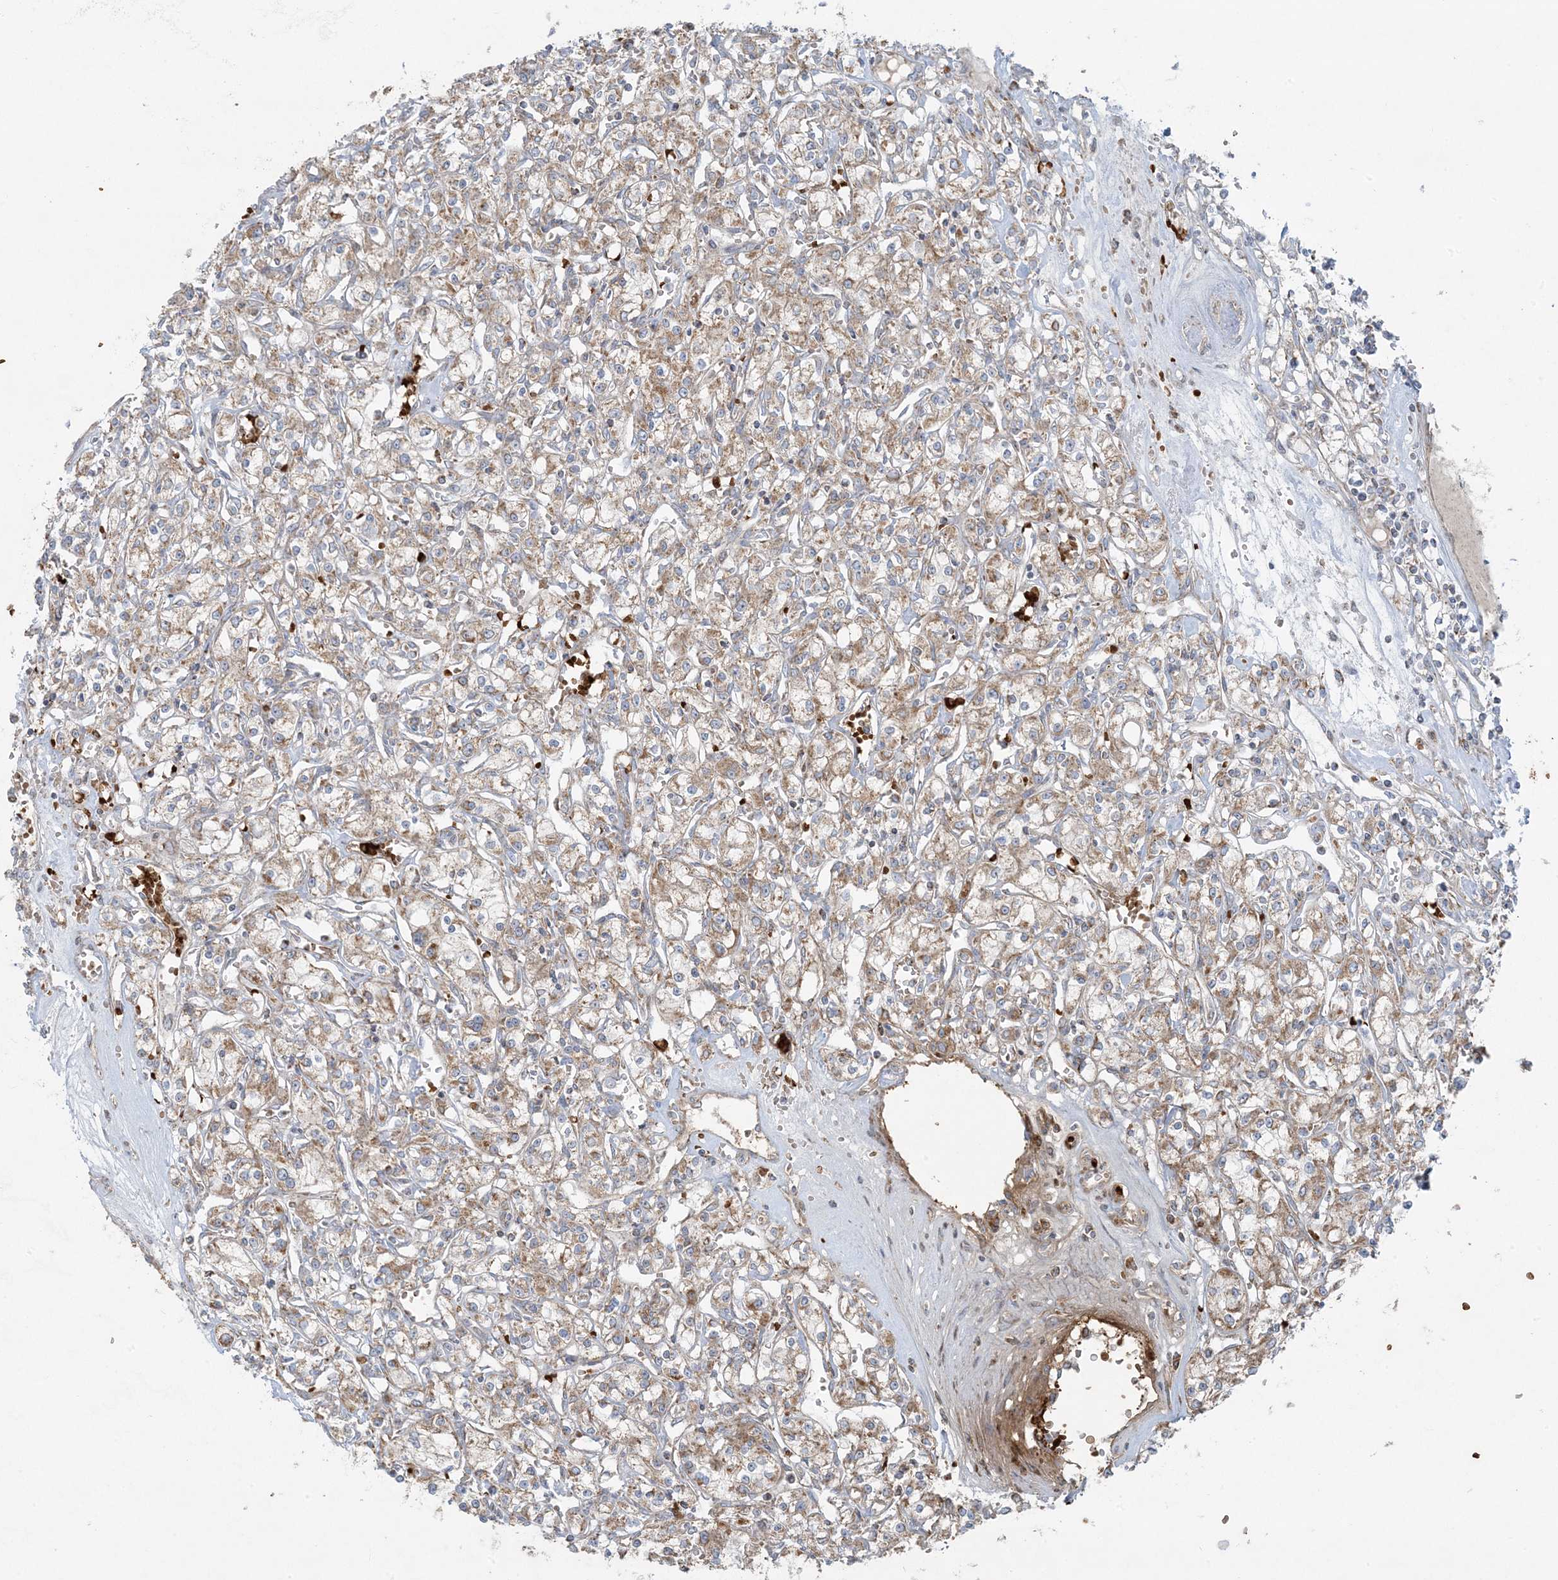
{"staining": {"intensity": "weak", "quantity": ">75%", "location": "cytoplasmic/membranous"}, "tissue": "renal cancer", "cell_type": "Tumor cells", "image_type": "cancer", "snomed": [{"axis": "morphology", "description": "Adenocarcinoma, NOS"}, {"axis": "topography", "description": "Kidney"}], "caption": "High-magnification brightfield microscopy of adenocarcinoma (renal) stained with DAB (3,3'-diaminobenzidine) (brown) and counterstained with hematoxylin (blue). tumor cells exhibit weak cytoplasmic/membranous staining is seen in approximately>75% of cells.", "gene": "PIK3R4", "patient": {"sex": "female", "age": 59}}